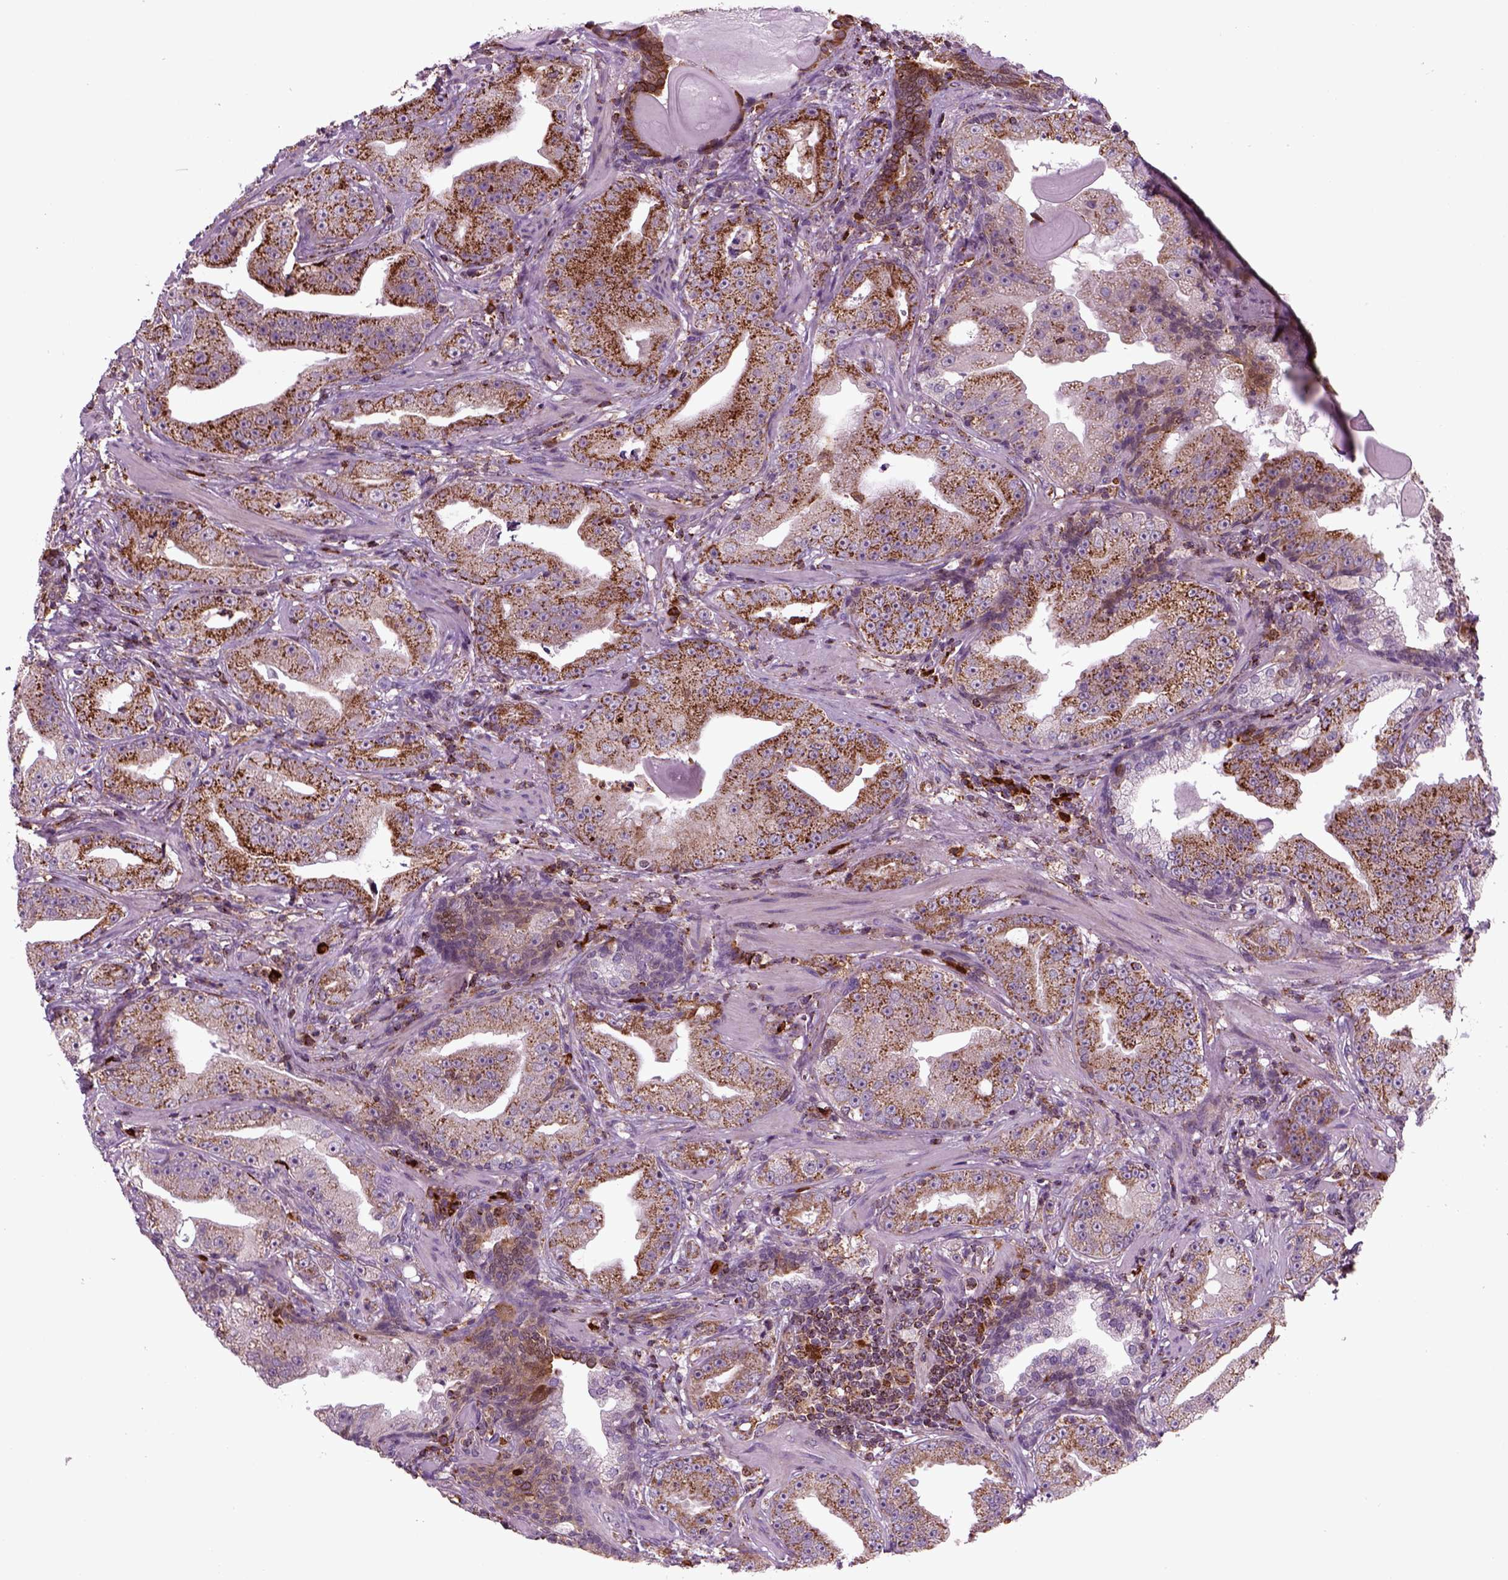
{"staining": {"intensity": "moderate", "quantity": ">75%", "location": "cytoplasmic/membranous"}, "tissue": "prostate cancer", "cell_type": "Tumor cells", "image_type": "cancer", "snomed": [{"axis": "morphology", "description": "Adenocarcinoma, Low grade"}, {"axis": "topography", "description": "Prostate"}], "caption": "Immunohistochemical staining of human prostate cancer reveals moderate cytoplasmic/membranous protein expression in about >75% of tumor cells. Using DAB (brown) and hematoxylin (blue) stains, captured at high magnification using brightfield microscopy.", "gene": "NUDT16L1", "patient": {"sex": "male", "age": 62}}